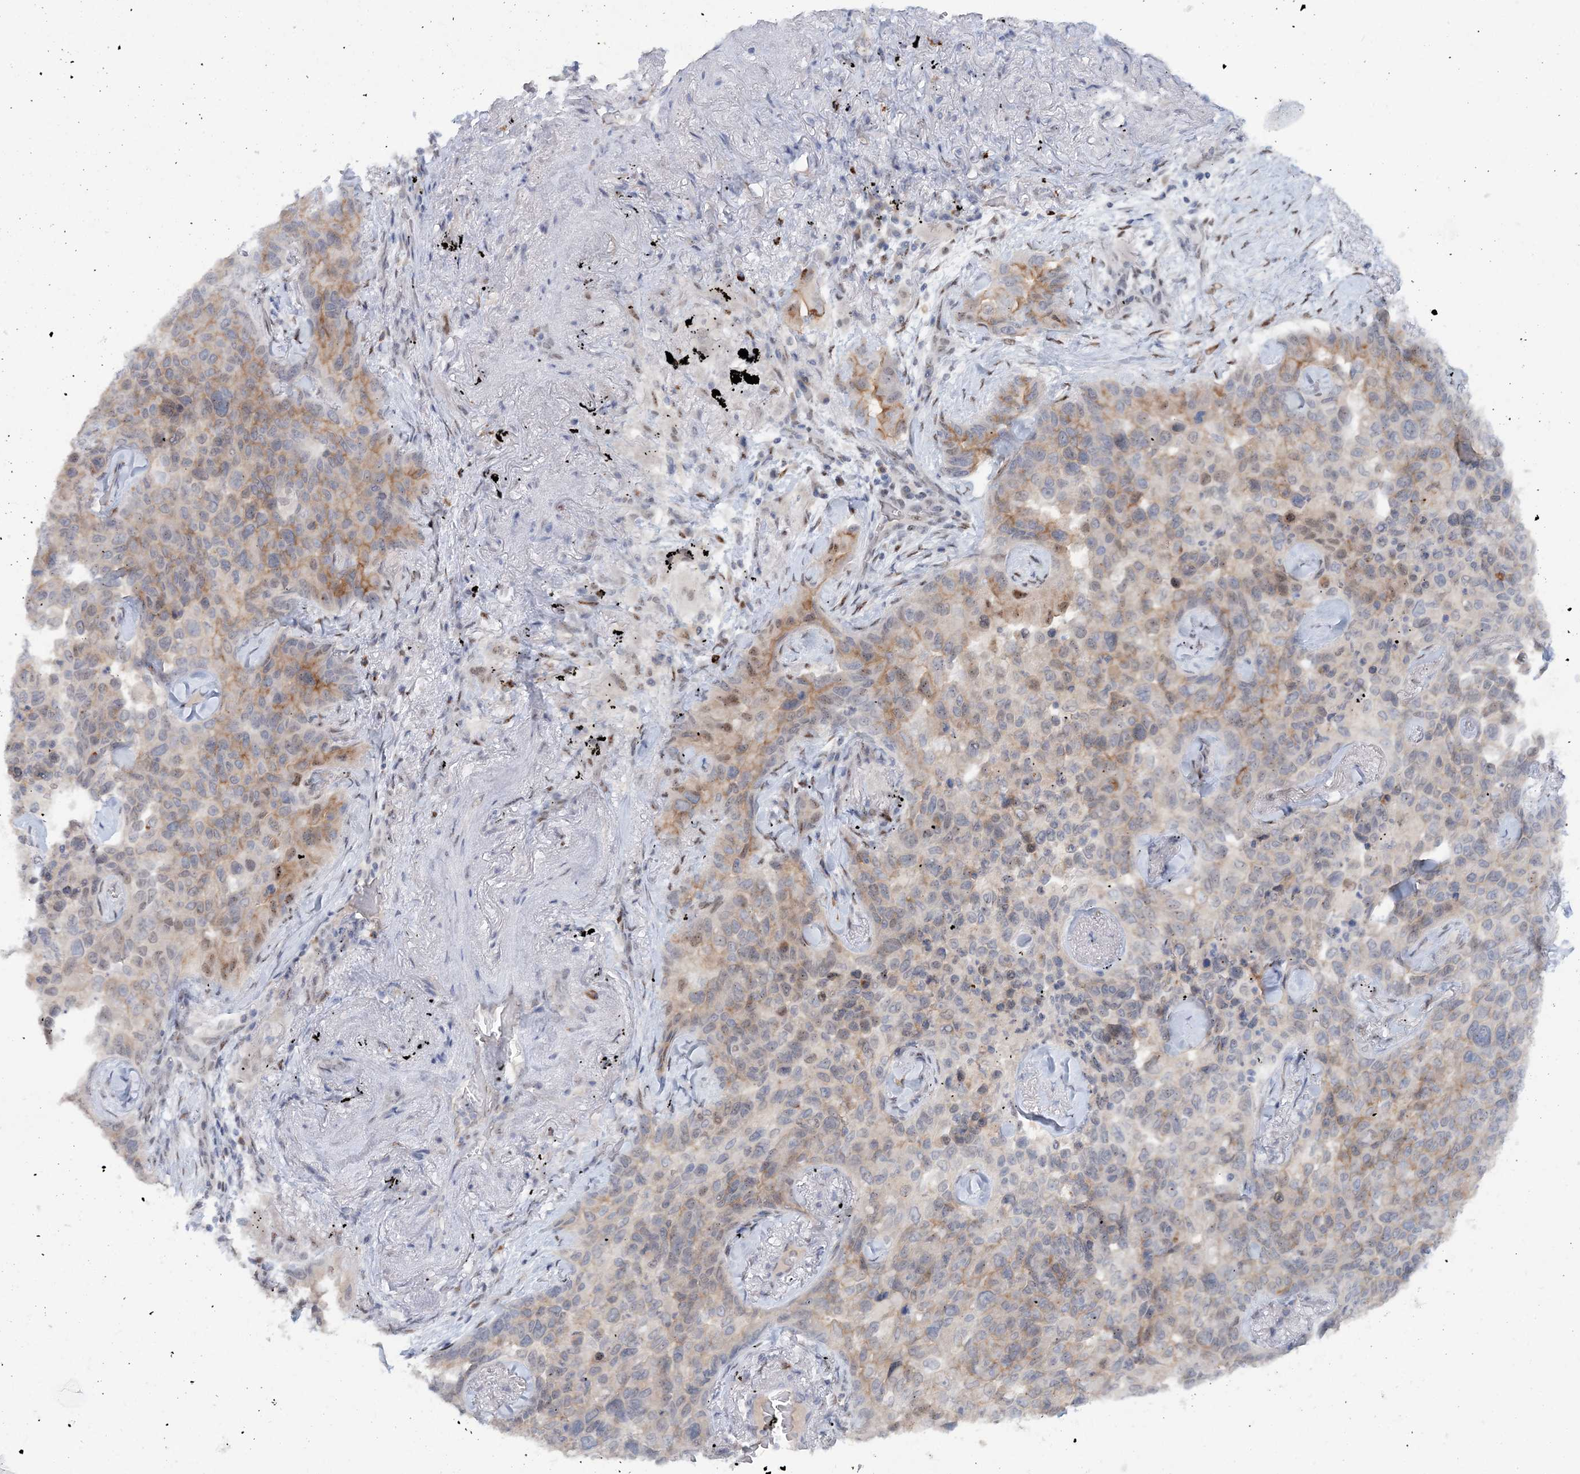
{"staining": {"intensity": "moderate", "quantity": "<25%", "location": "cytoplasmic/membranous"}, "tissue": "lung cancer", "cell_type": "Tumor cells", "image_type": "cancer", "snomed": [{"axis": "morphology", "description": "Adenocarcinoma, NOS"}, {"axis": "topography", "description": "Lung"}], "caption": "Human lung cancer stained with a protein marker shows moderate staining in tumor cells.", "gene": "GIN1", "patient": {"sex": "female", "age": 67}}